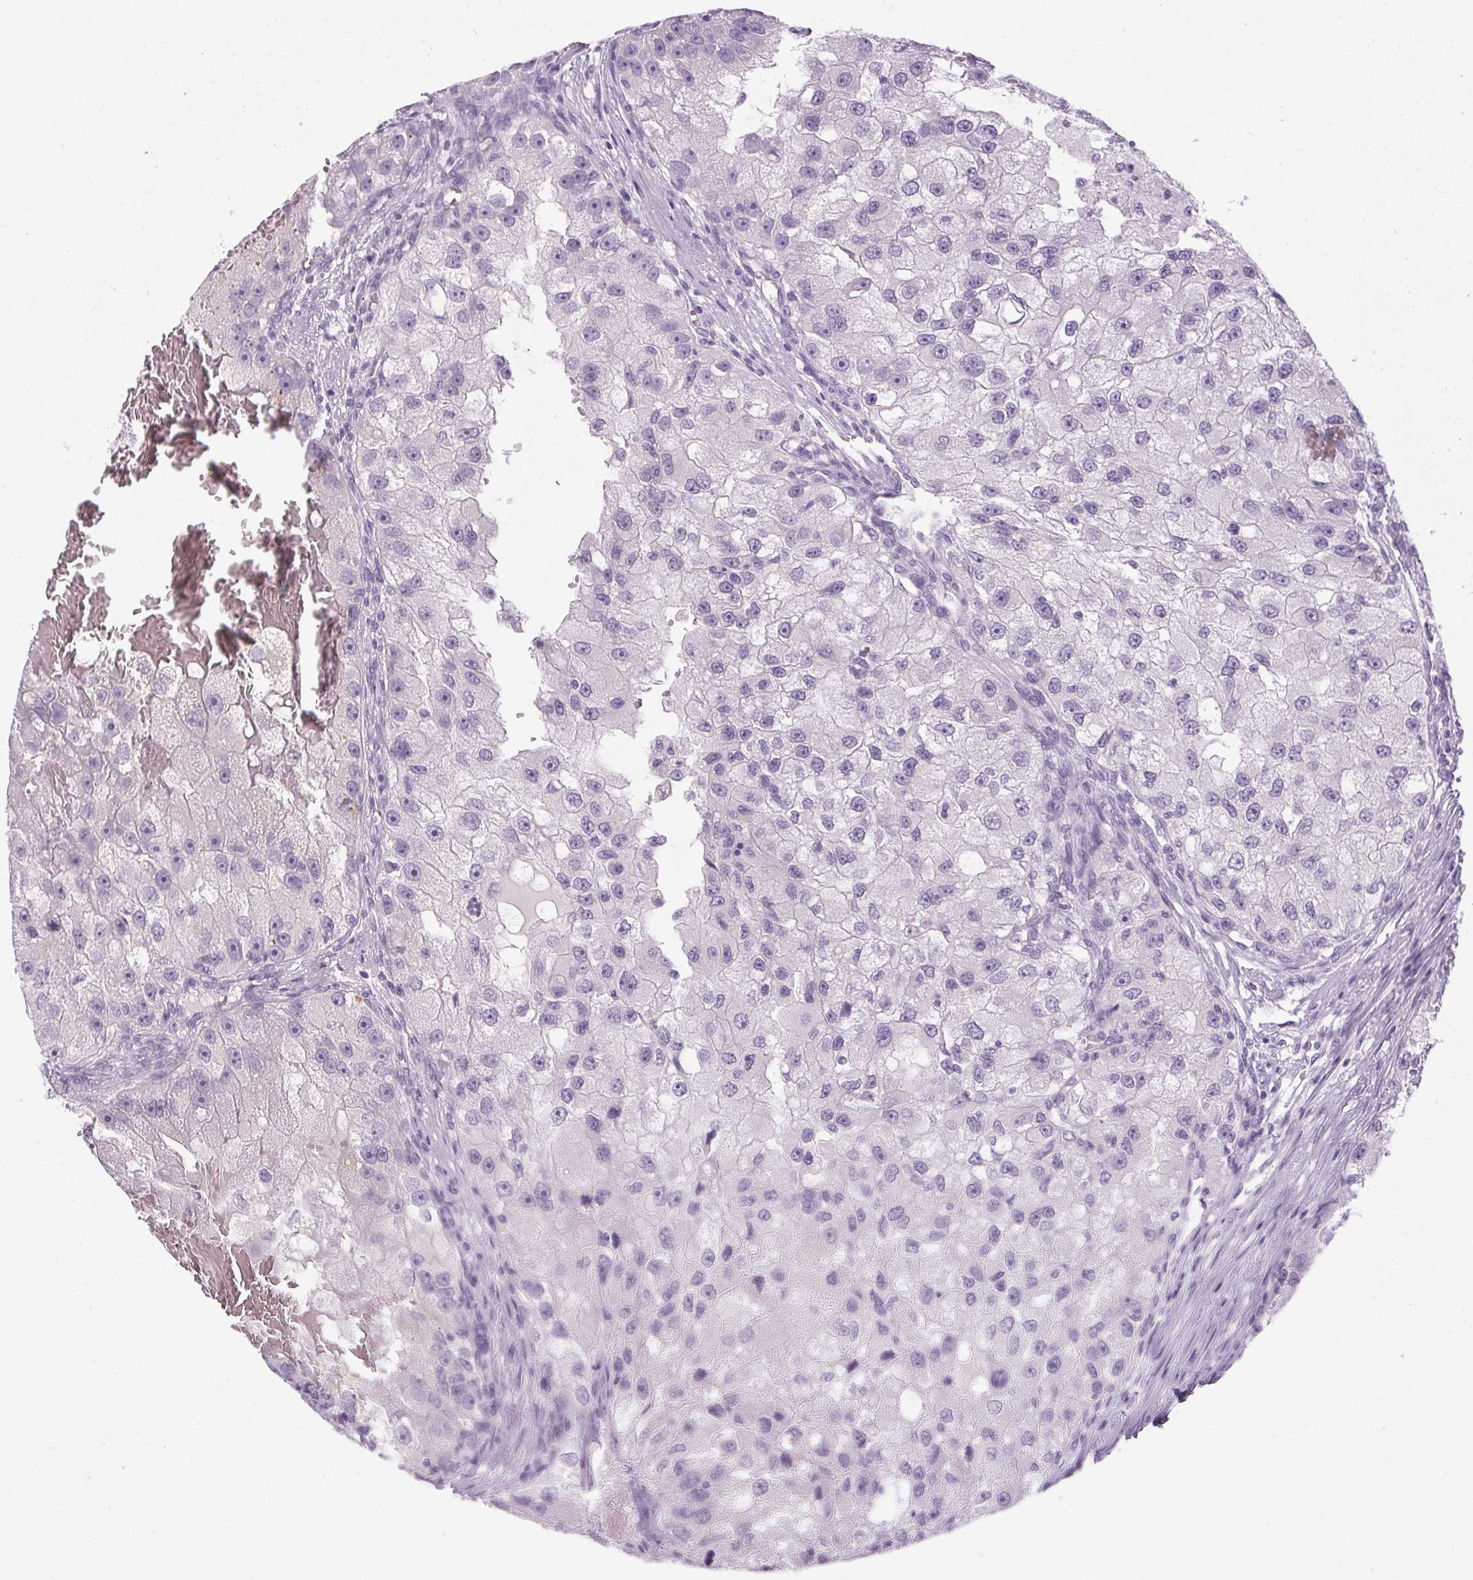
{"staining": {"intensity": "negative", "quantity": "none", "location": "none"}, "tissue": "renal cancer", "cell_type": "Tumor cells", "image_type": "cancer", "snomed": [{"axis": "morphology", "description": "Adenocarcinoma, NOS"}, {"axis": "topography", "description": "Kidney"}], "caption": "There is no significant positivity in tumor cells of adenocarcinoma (renal).", "gene": "POPDC2", "patient": {"sex": "male", "age": 63}}